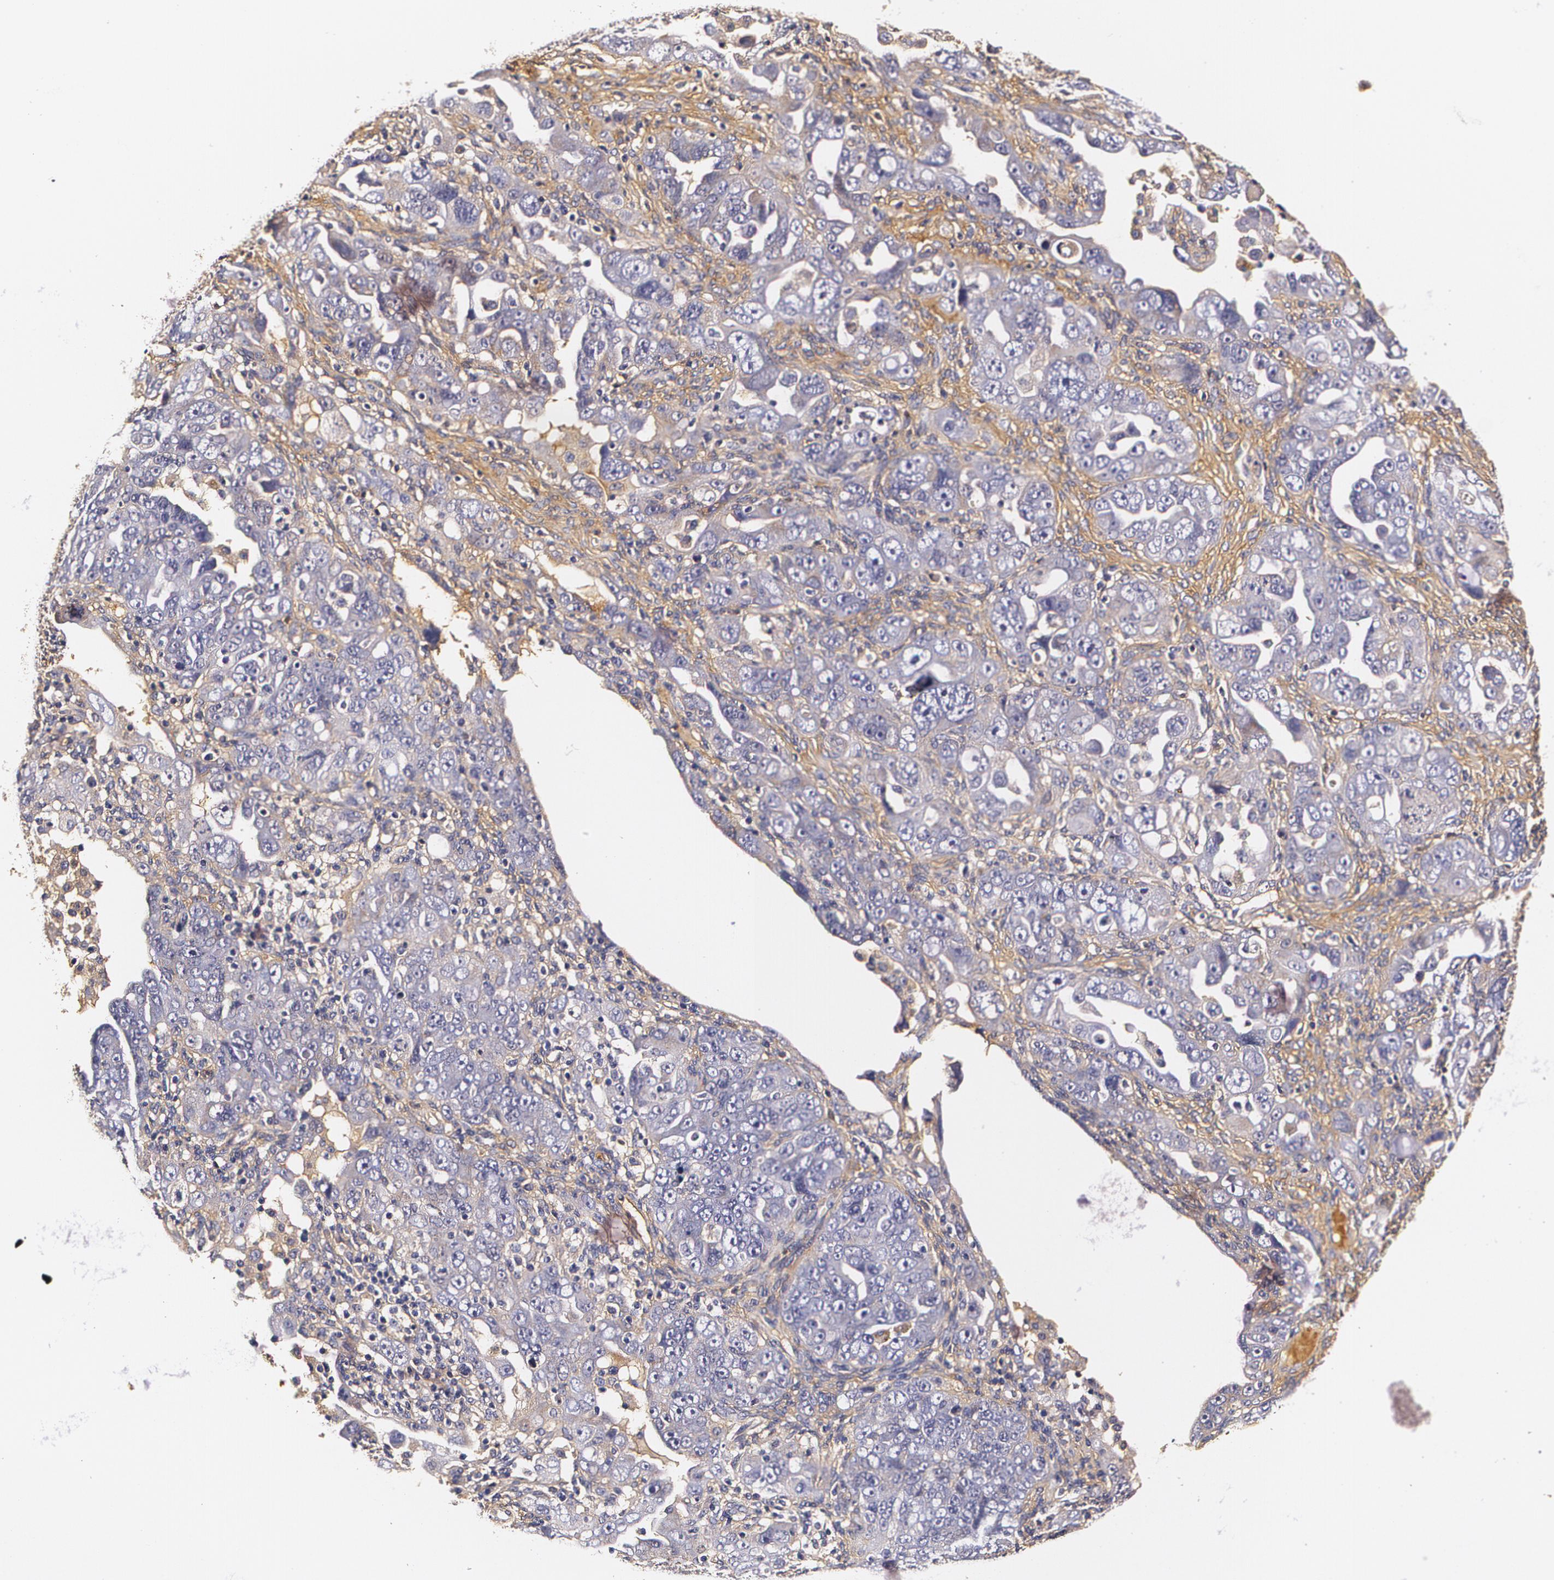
{"staining": {"intensity": "negative", "quantity": "none", "location": "none"}, "tissue": "ovarian cancer", "cell_type": "Tumor cells", "image_type": "cancer", "snomed": [{"axis": "morphology", "description": "Cystadenocarcinoma, serous, NOS"}, {"axis": "topography", "description": "Ovary"}], "caption": "Tumor cells show no significant positivity in serous cystadenocarcinoma (ovarian).", "gene": "TTR", "patient": {"sex": "female", "age": 66}}